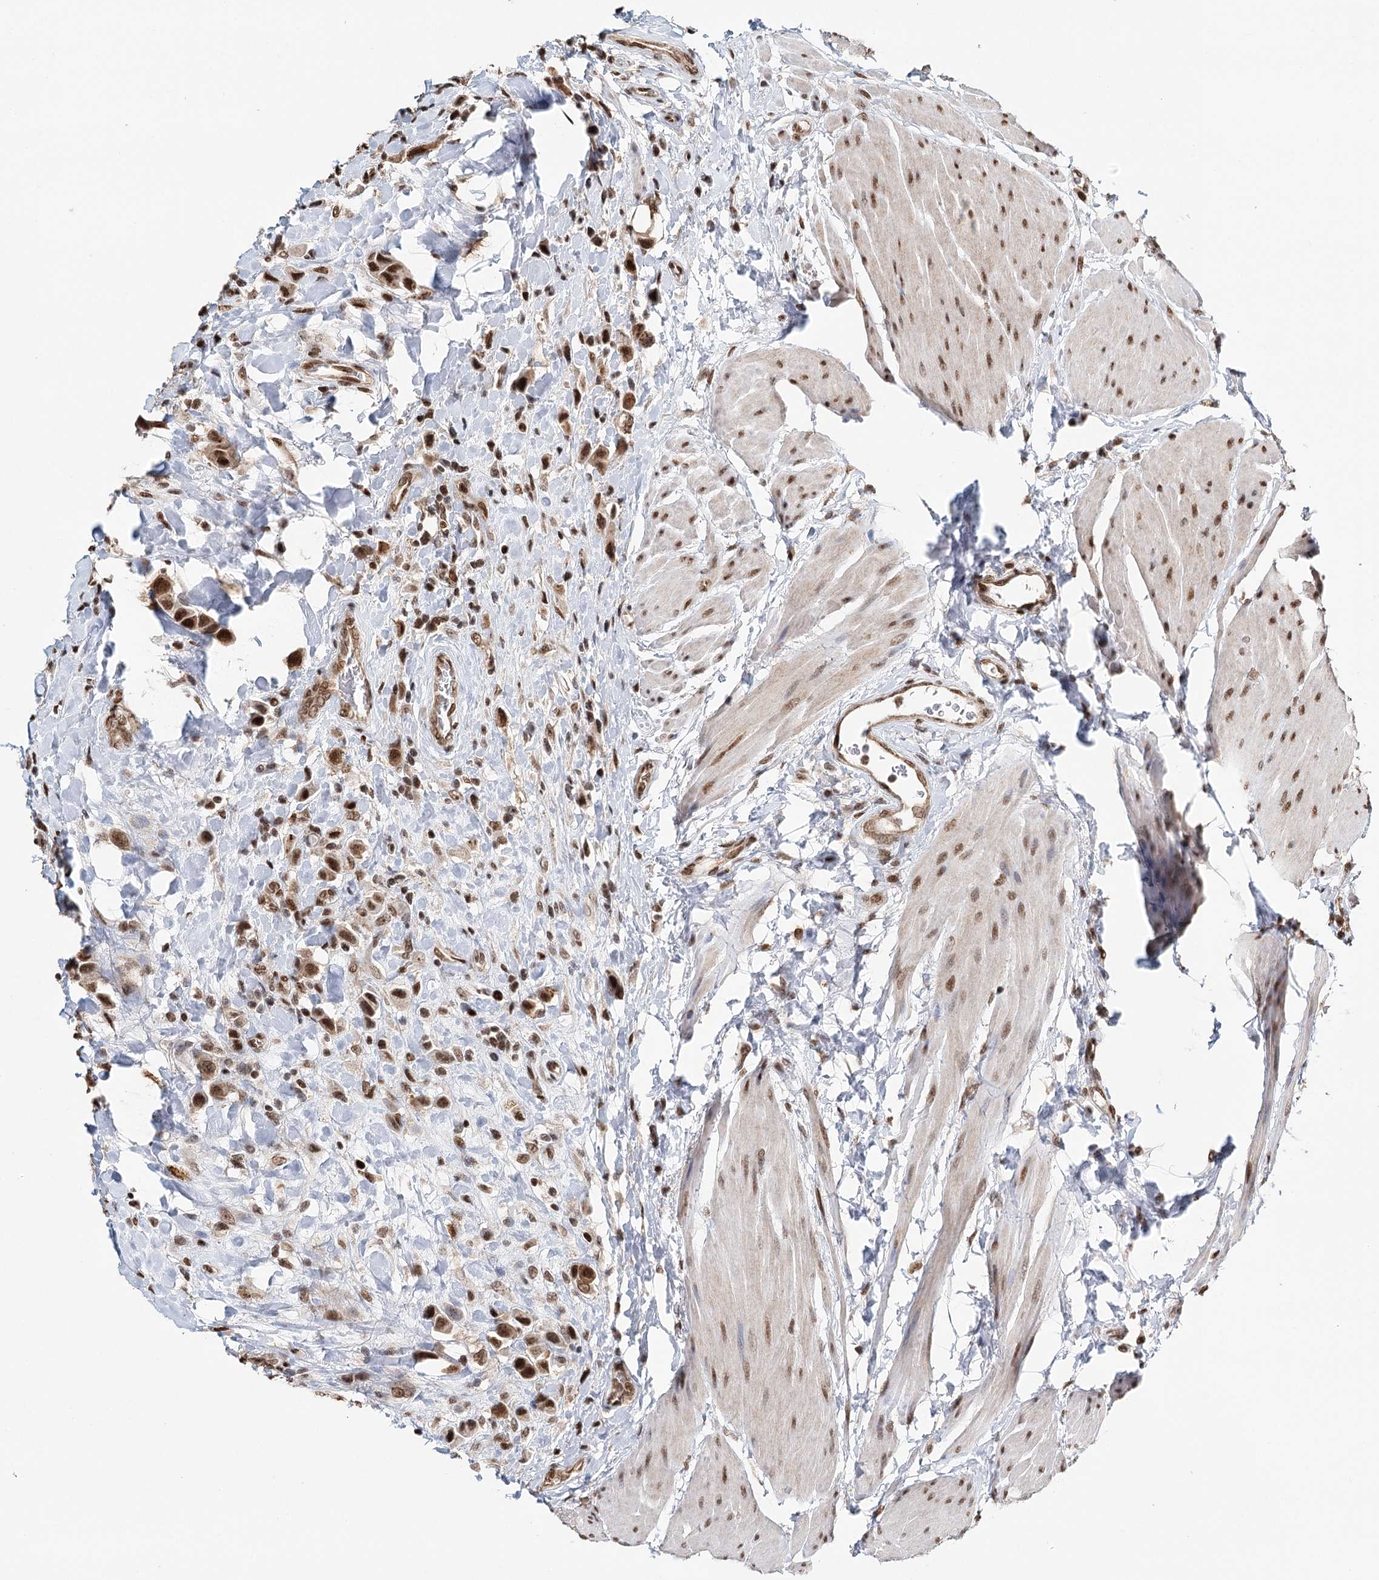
{"staining": {"intensity": "moderate", "quantity": ">75%", "location": "nuclear"}, "tissue": "urothelial cancer", "cell_type": "Tumor cells", "image_type": "cancer", "snomed": [{"axis": "morphology", "description": "Urothelial carcinoma, High grade"}, {"axis": "topography", "description": "Urinary bladder"}], "caption": "Moderate nuclear positivity for a protein is present in approximately >75% of tumor cells of urothelial cancer using IHC.", "gene": "RPS27A", "patient": {"sex": "male", "age": 50}}